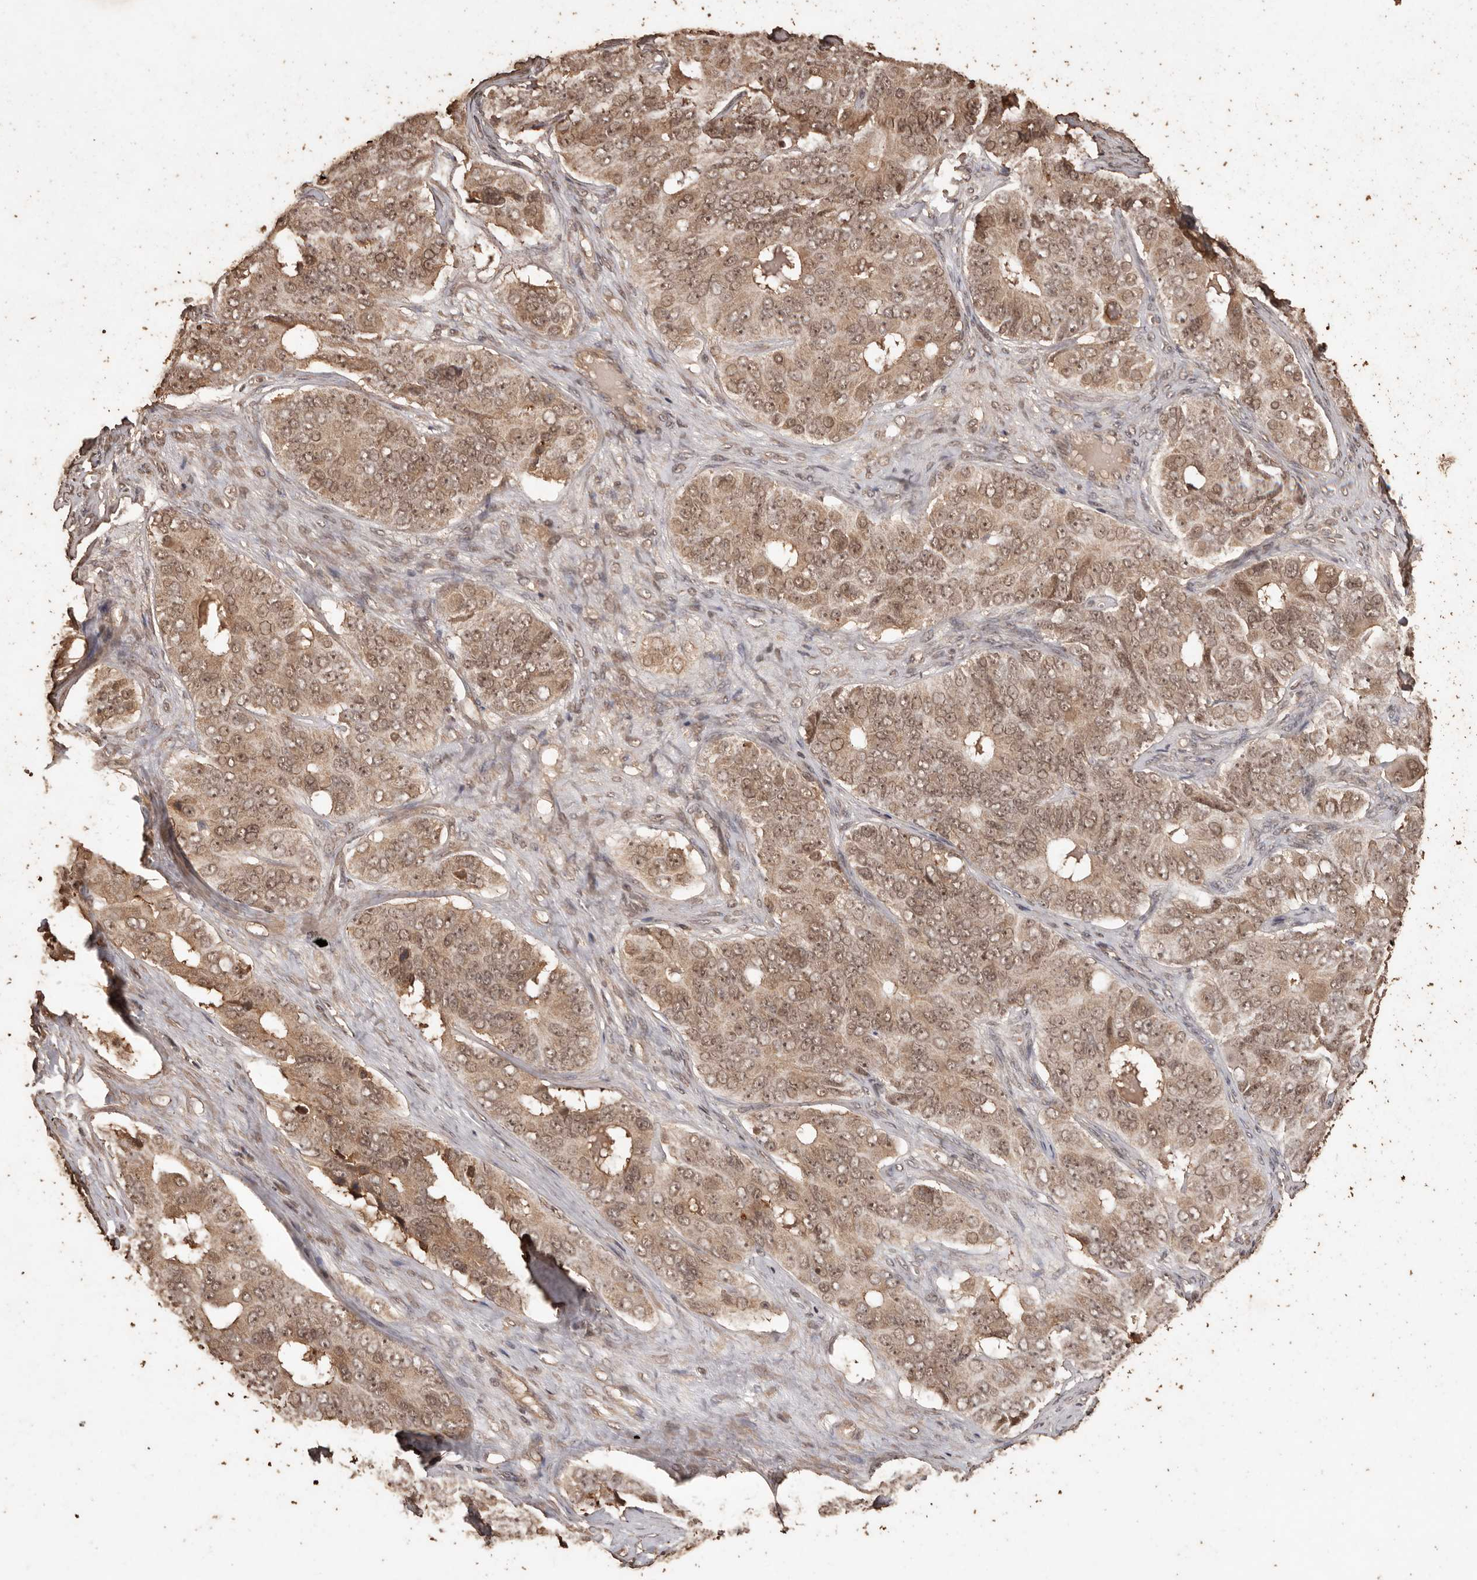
{"staining": {"intensity": "moderate", "quantity": ">75%", "location": "cytoplasmic/membranous,nuclear"}, "tissue": "ovarian cancer", "cell_type": "Tumor cells", "image_type": "cancer", "snomed": [{"axis": "morphology", "description": "Carcinoma, endometroid"}, {"axis": "topography", "description": "Ovary"}], "caption": "Ovarian cancer stained with IHC shows moderate cytoplasmic/membranous and nuclear positivity in approximately >75% of tumor cells.", "gene": "PKDCC", "patient": {"sex": "female", "age": 51}}